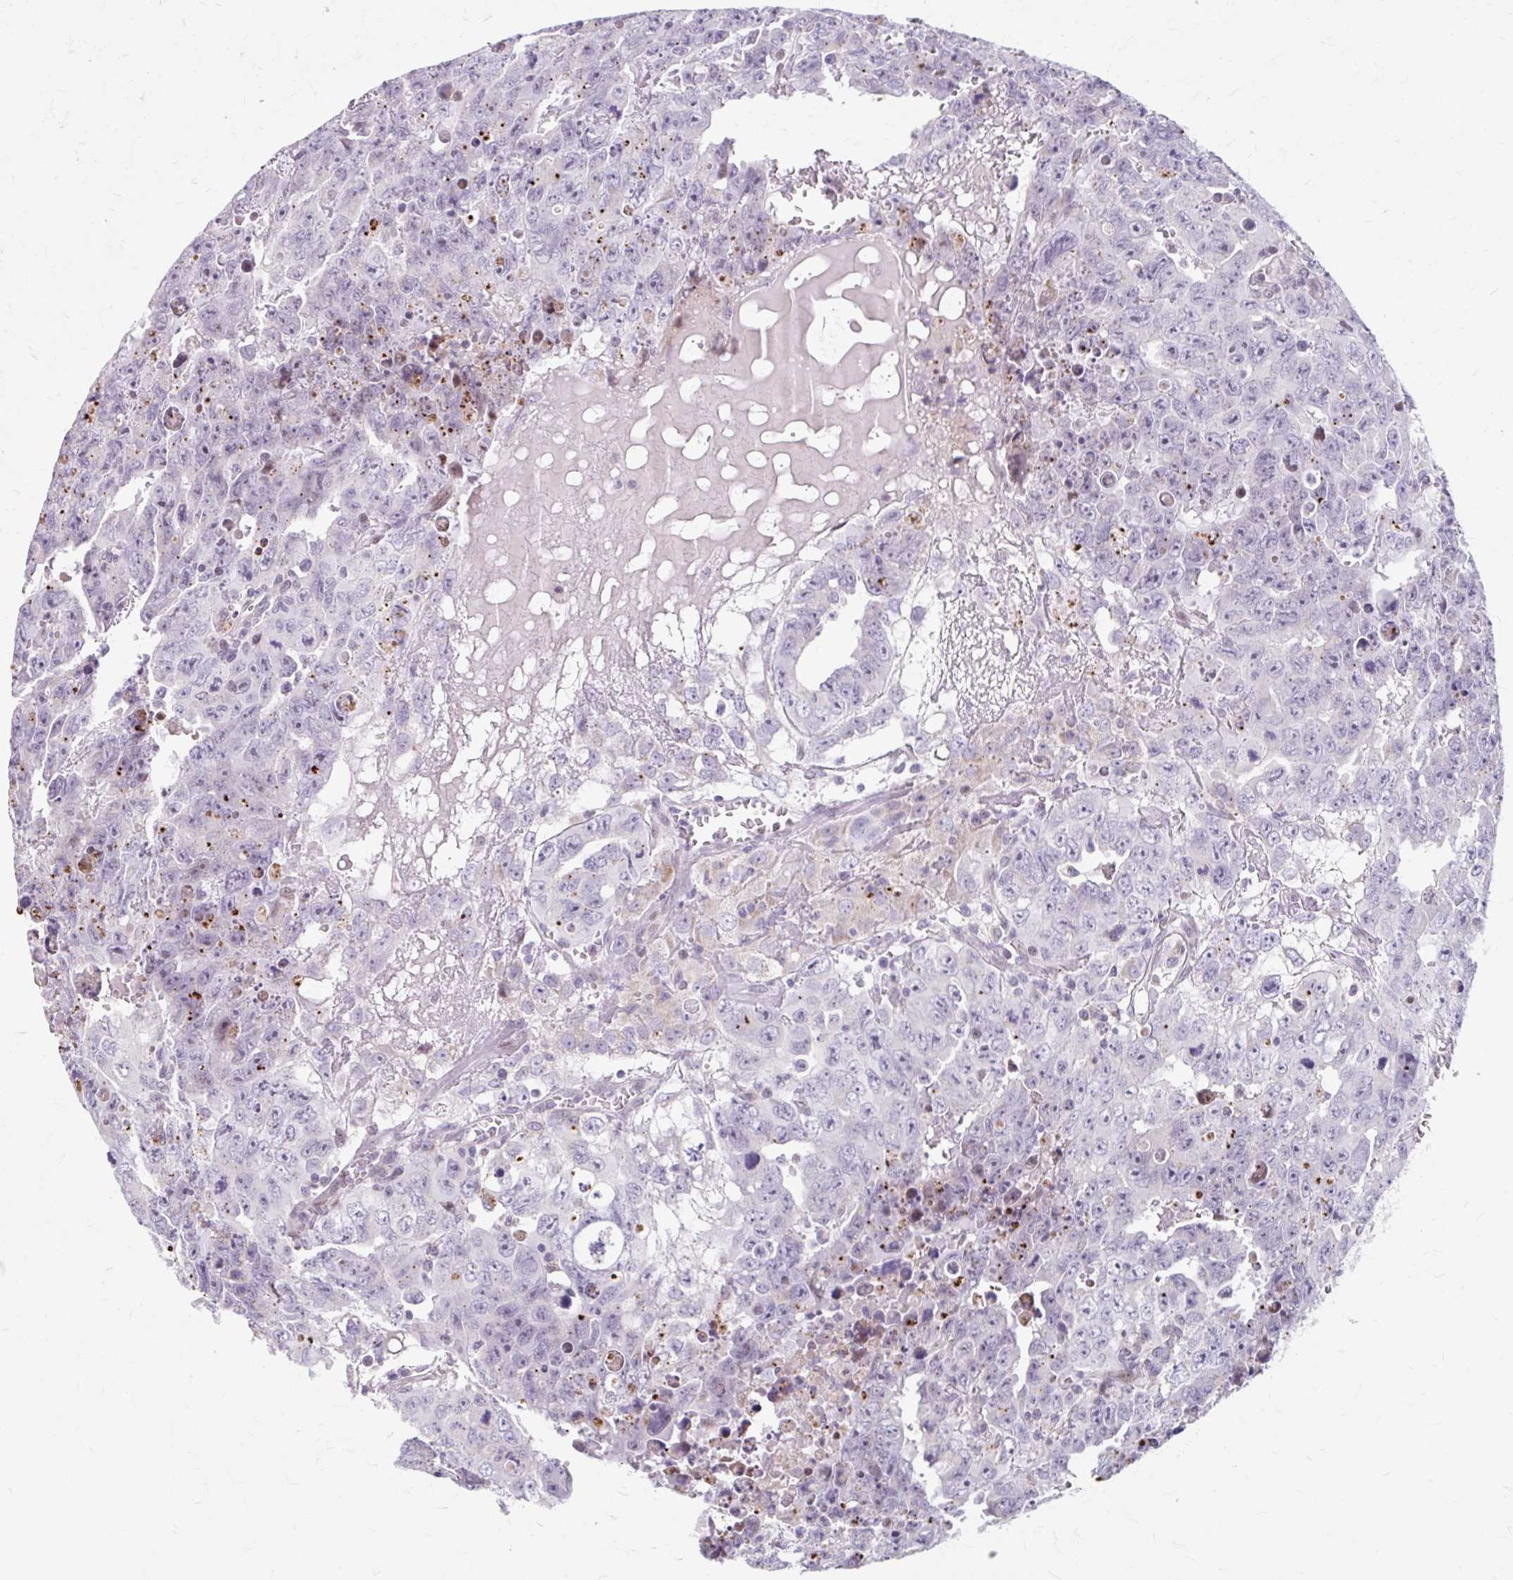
{"staining": {"intensity": "negative", "quantity": "none", "location": "none"}, "tissue": "testis cancer", "cell_type": "Tumor cells", "image_type": "cancer", "snomed": [{"axis": "morphology", "description": "Carcinoma, Embryonal, NOS"}, {"axis": "topography", "description": "Testis"}], "caption": "Immunohistochemistry (IHC) image of neoplastic tissue: testis embryonal carcinoma stained with DAB (3,3'-diaminobenzidine) reveals no significant protein staining in tumor cells. (DAB immunohistochemistry (IHC) with hematoxylin counter stain).", "gene": "BEAN1", "patient": {"sex": "male", "age": 24}}